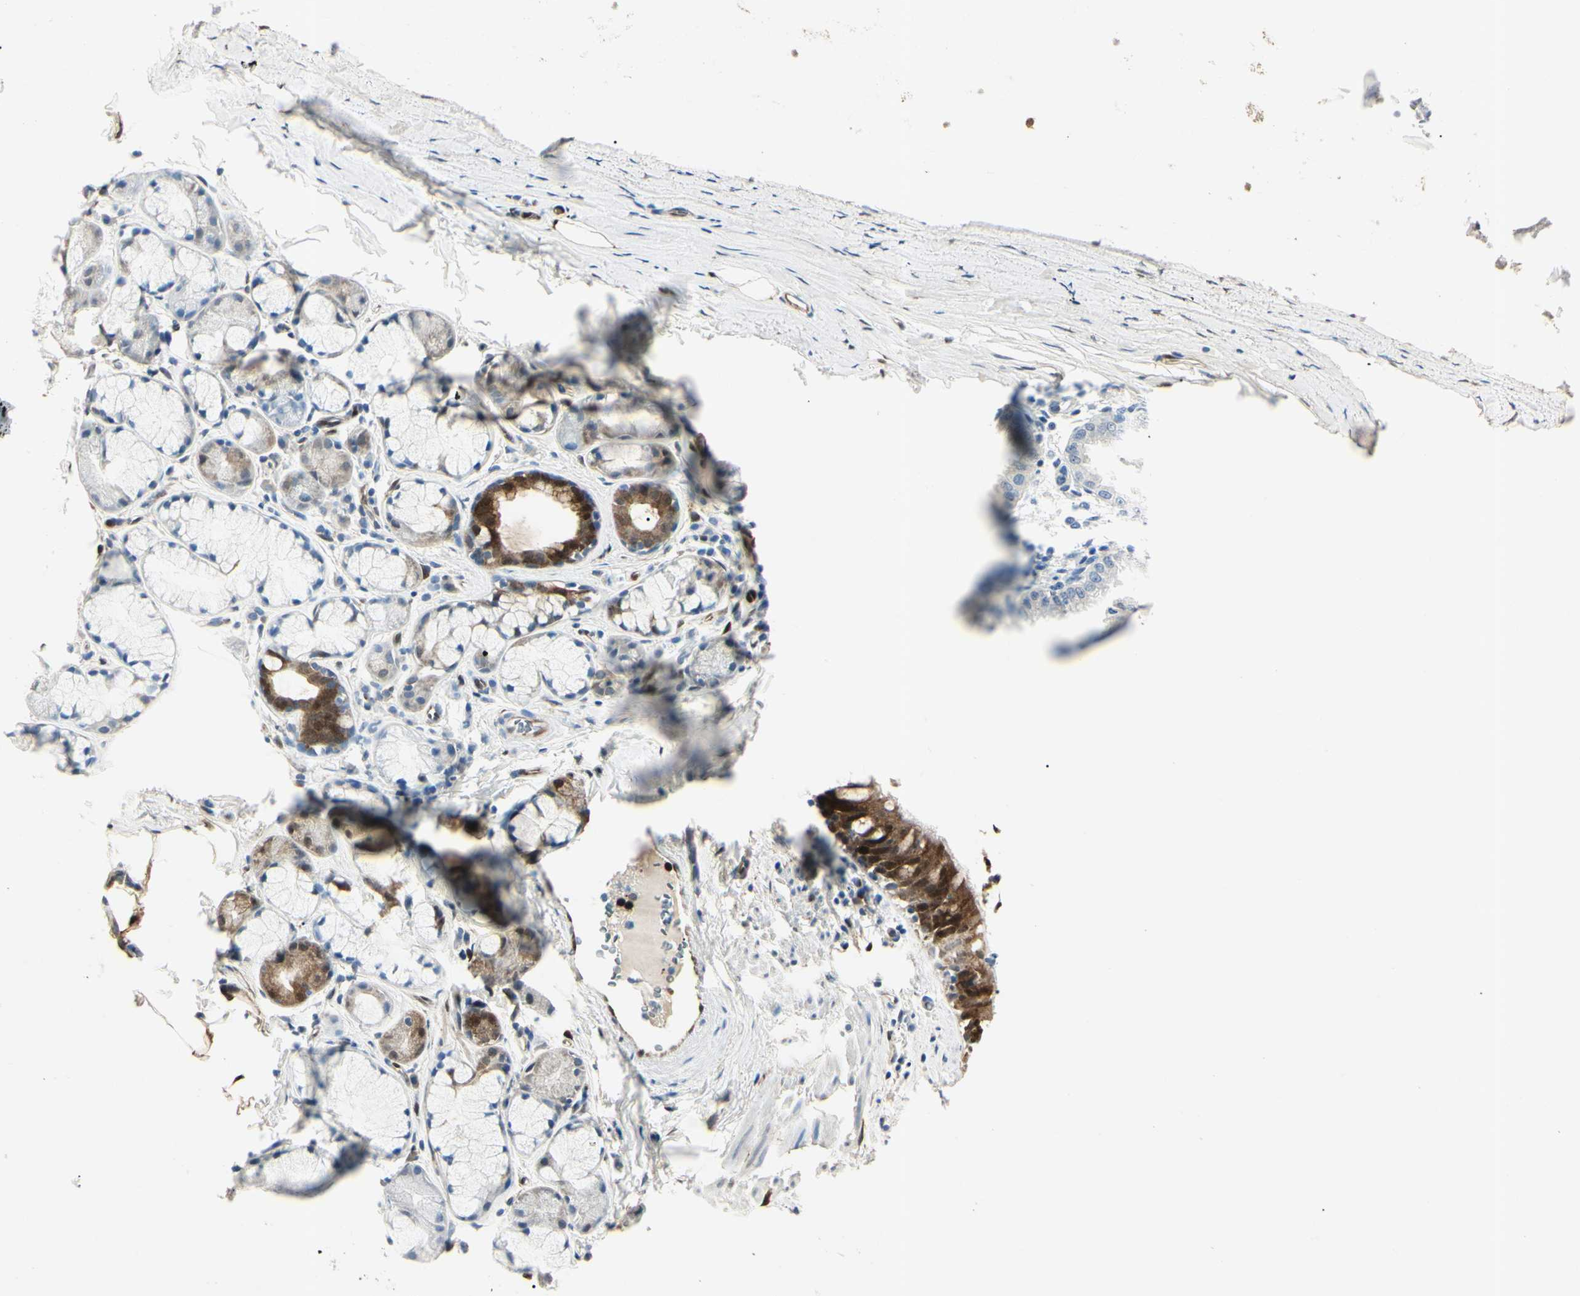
{"staining": {"intensity": "strong", "quantity": "25%-75%", "location": "cytoplasmic/membranous,nuclear"}, "tissue": "bronchus", "cell_type": "Respiratory epithelial cells", "image_type": "normal", "snomed": [{"axis": "morphology", "description": "Normal tissue, NOS"}, {"axis": "morphology", "description": "Malignant melanoma, Metastatic site"}, {"axis": "topography", "description": "Bronchus"}, {"axis": "topography", "description": "Lung"}], "caption": "Immunohistochemistry staining of benign bronchus, which demonstrates high levels of strong cytoplasmic/membranous,nuclear expression in about 25%-75% of respiratory epithelial cells indicating strong cytoplasmic/membranous,nuclear protein positivity. The staining was performed using DAB (3,3'-diaminobenzidine) (brown) for protein detection and nuclei were counterstained in hematoxylin (blue).", "gene": "AKR1C3", "patient": {"sex": "male", "age": 64}}